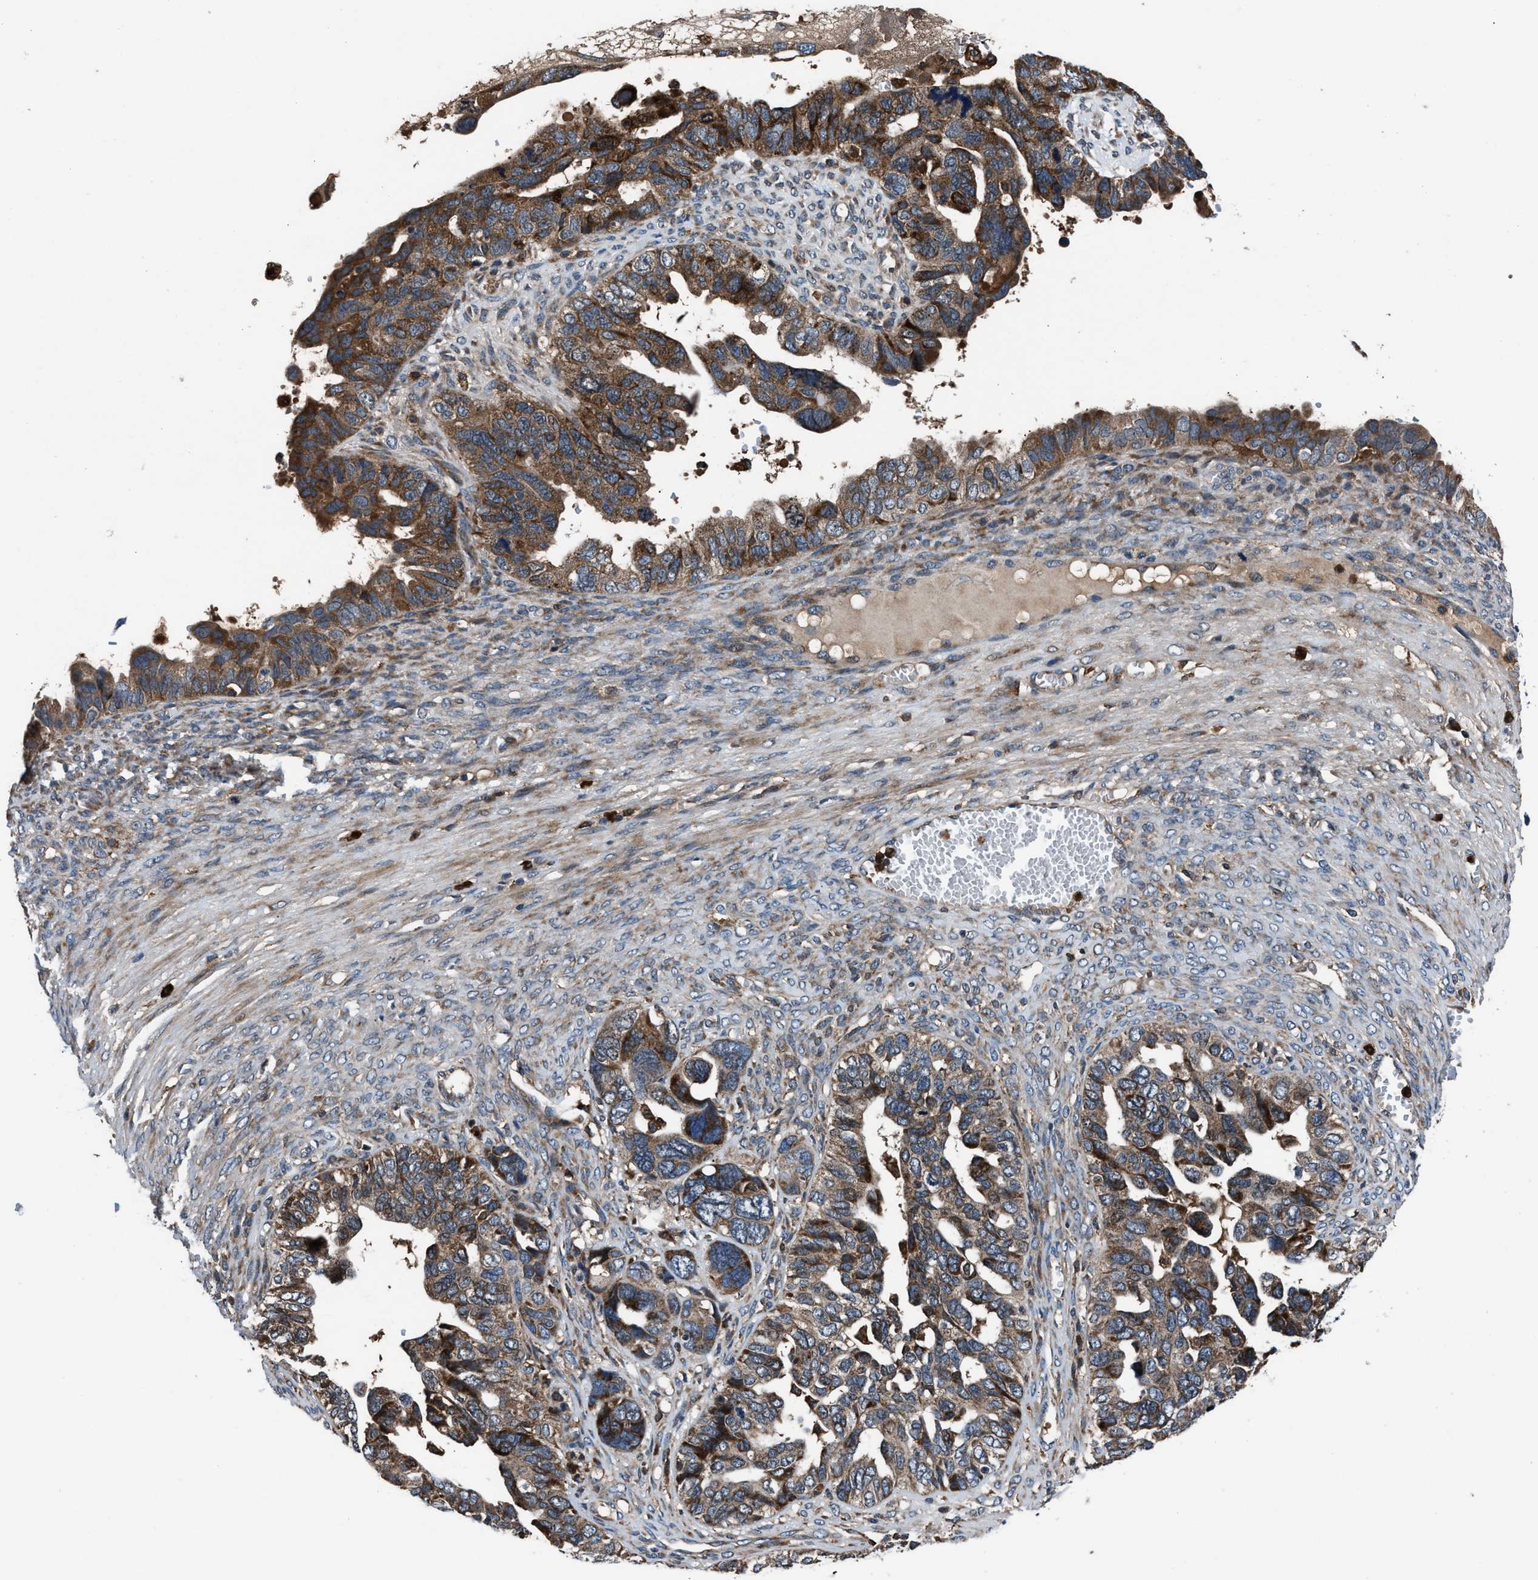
{"staining": {"intensity": "moderate", "quantity": ">75%", "location": "cytoplasmic/membranous"}, "tissue": "ovarian cancer", "cell_type": "Tumor cells", "image_type": "cancer", "snomed": [{"axis": "morphology", "description": "Cystadenocarcinoma, serous, NOS"}, {"axis": "topography", "description": "Ovary"}], "caption": "Immunohistochemistry (IHC) (DAB) staining of ovarian cancer (serous cystadenocarcinoma) displays moderate cytoplasmic/membranous protein positivity in about >75% of tumor cells. The protein of interest is shown in brown color, while the nuclei are stained blue.", "gene": "FAM221A", "patient": {"sex": "female", "age": 79}}